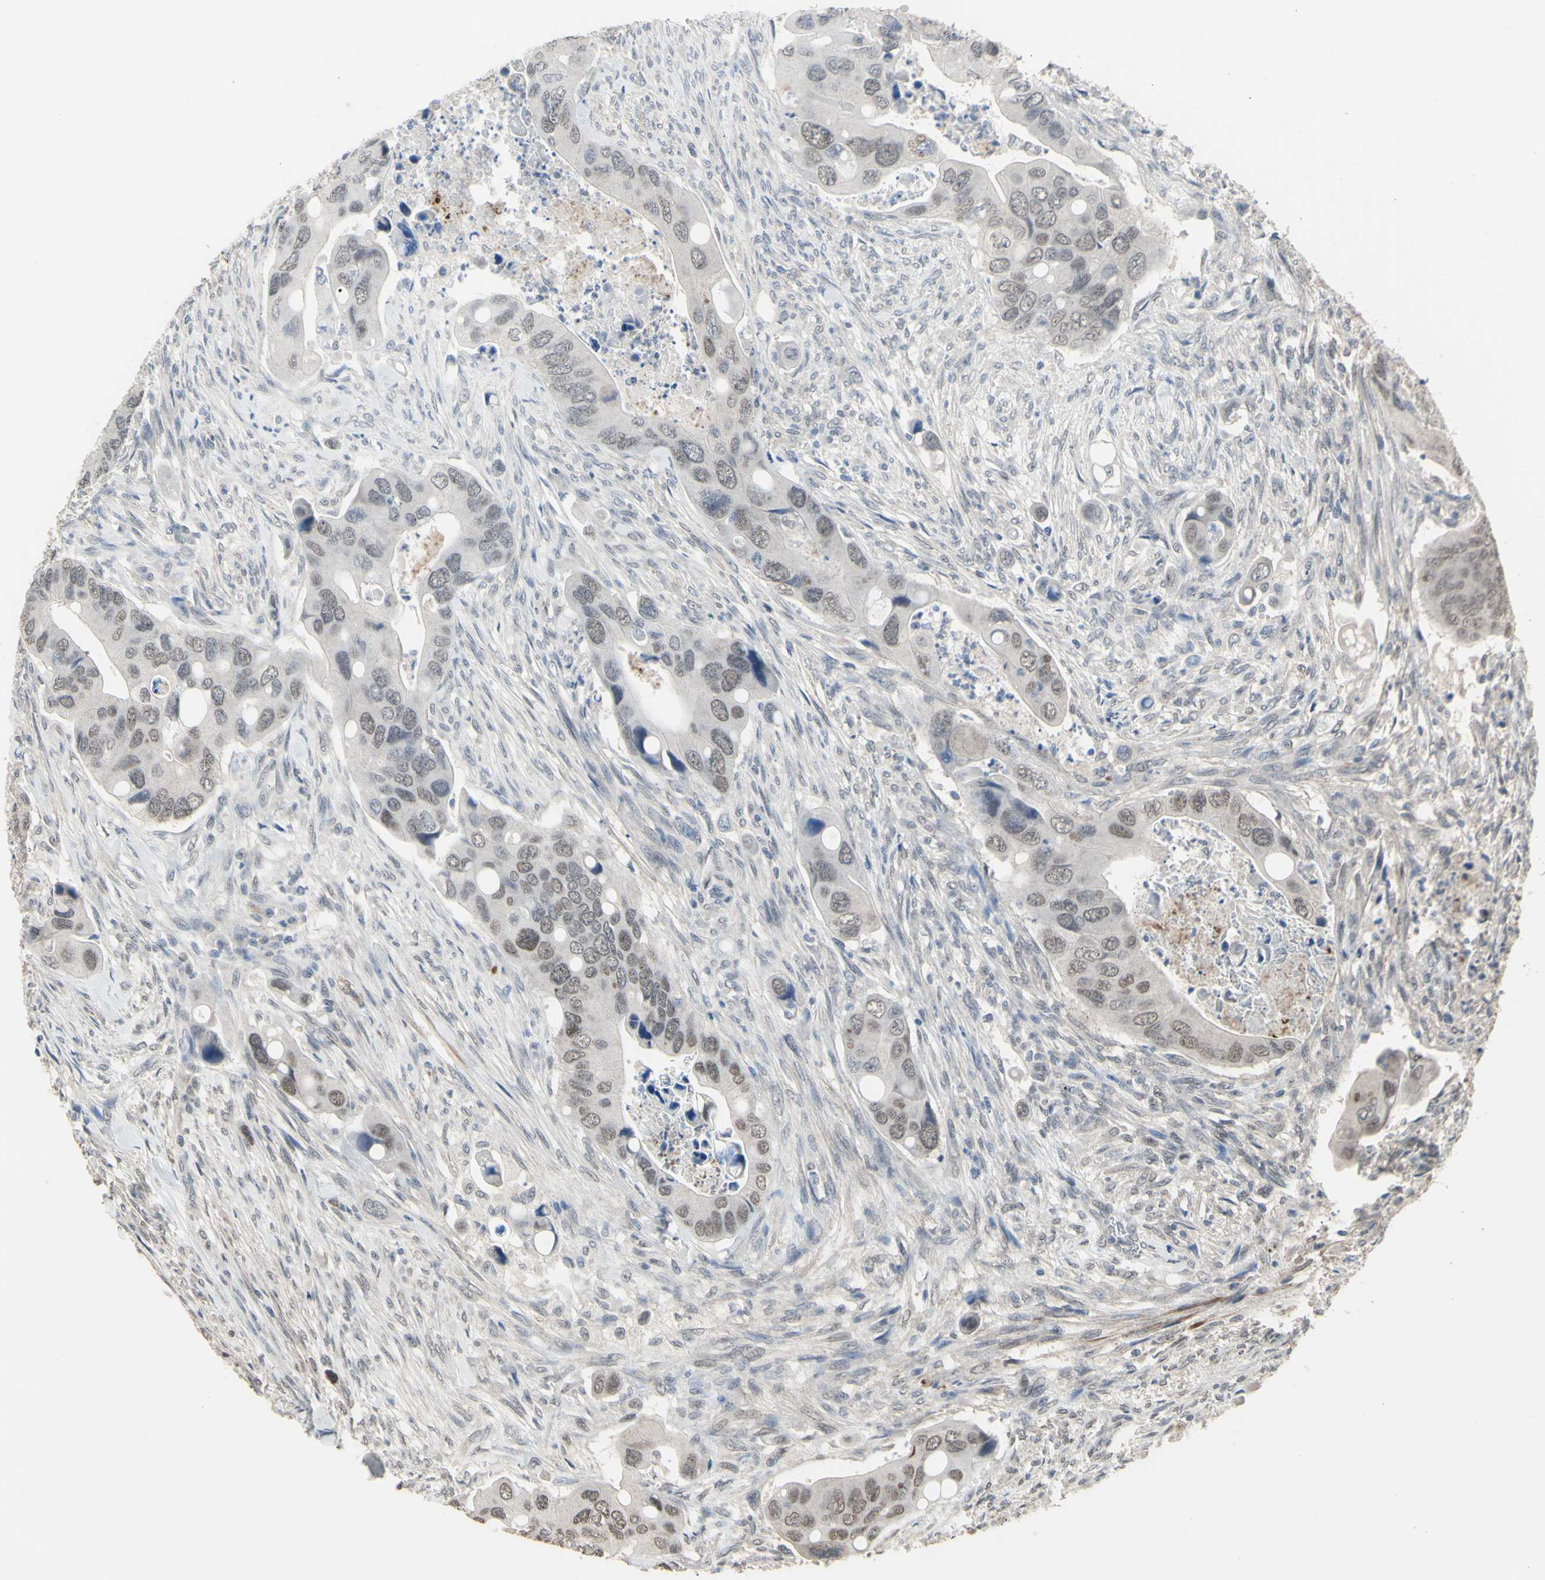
{"staining": {"intensity": "weak", "quantity": "25%-75%", "location": "cytoplasmic/membranous"}, "tissue": "colorectal cancer", "cell_type": "Tumor cells", "image_type": "cancer", "snomed": [{"axis": "morphology", "description": "Adenocarcinoma, NOS"}, {"axis": "topography", "description": "Rectum"}], "caption": "High-power microscopy captured an immunohistochemistry image of colorectal cancer, revealing weak cytoplasmic/membranous expression in approximately 25%-75% of tumor cells.", "gene": "ZNF174", "patient": {"sex": "female", "age": 57}}